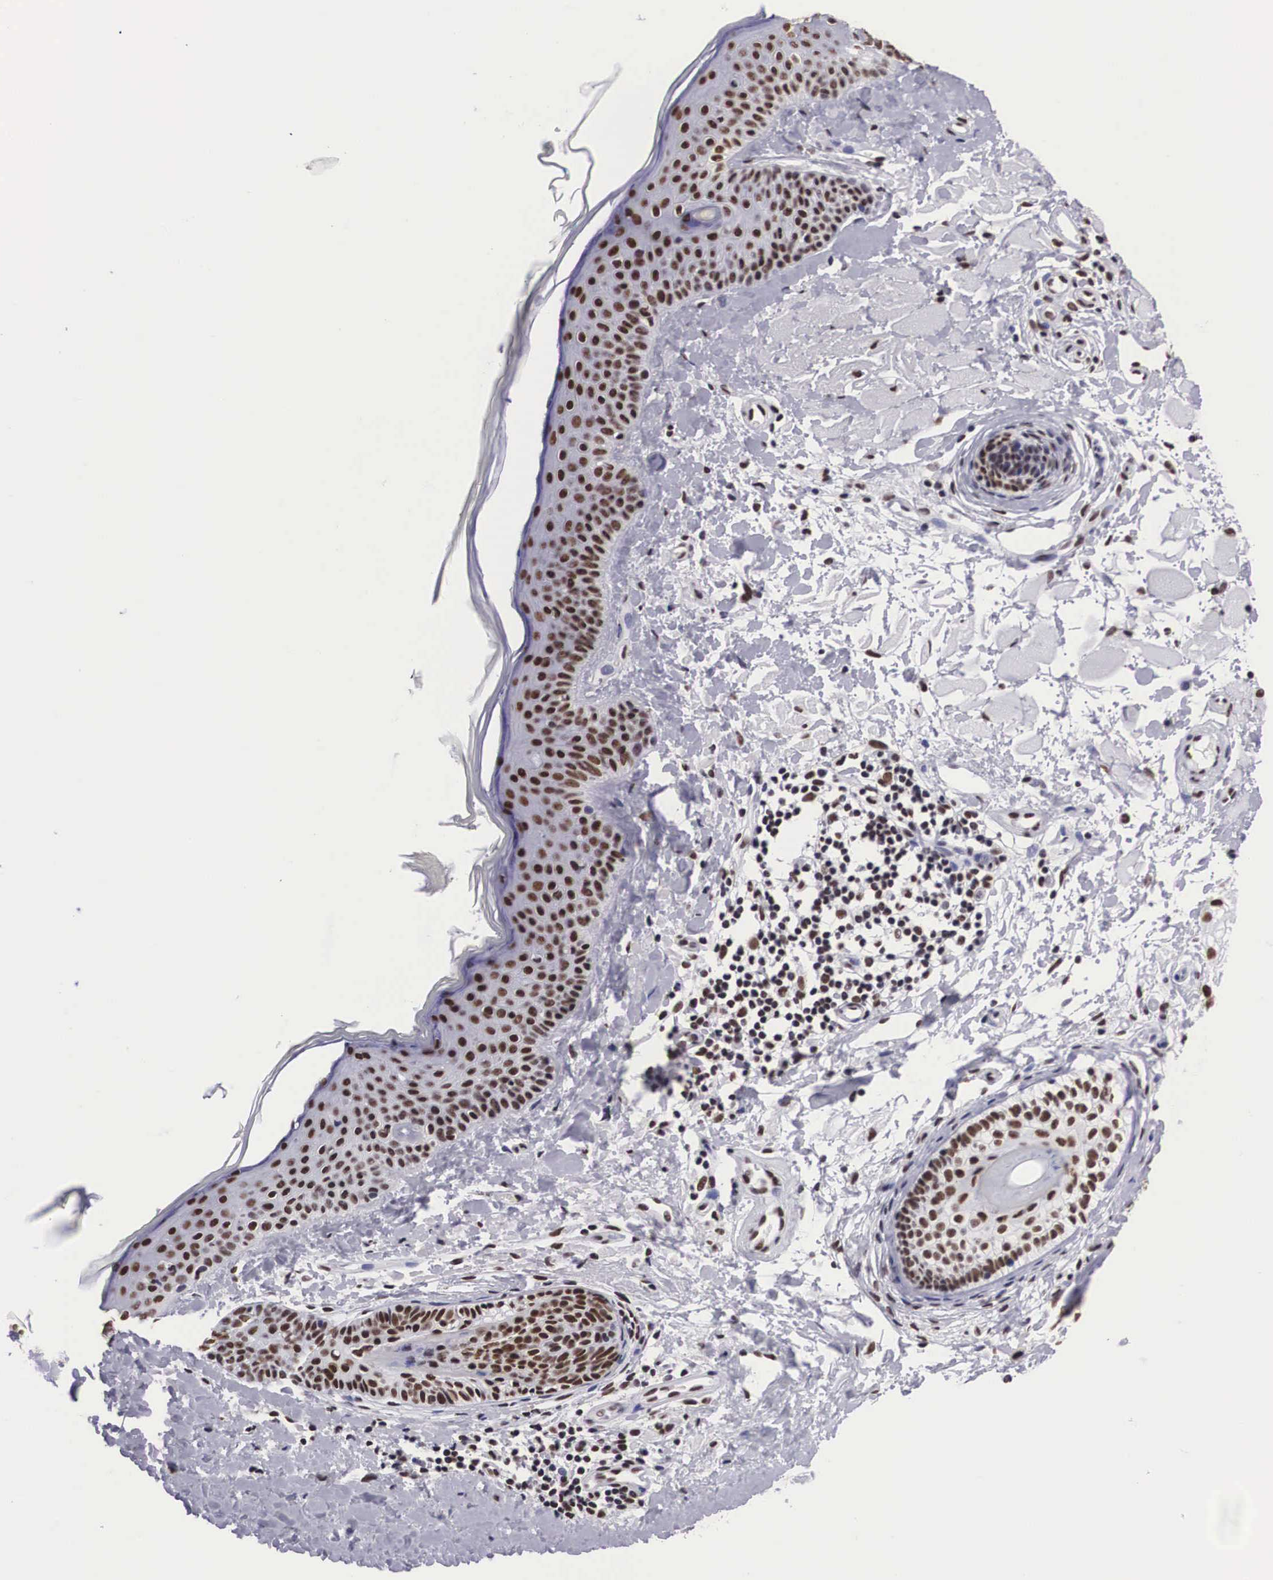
{"staining": {"intensity": "strong", "quantity": ">75%", "location": "nuclear"}, "tissue": "skin", "cell_type": "Fibroblasts", "image_type": "normal", "snomed": [{"axis": "morphology", "description": "Normal tissue, NOS"}, {"axis": "topography", "description": "Skin"}], "caption": "The histopathology image exhibits staining of benign skin, revealing strong nuclear protein staining (brown color) within fibroblasts.", "gene": "SF3A1", "patient": {"sex": "male", "age": 86}}